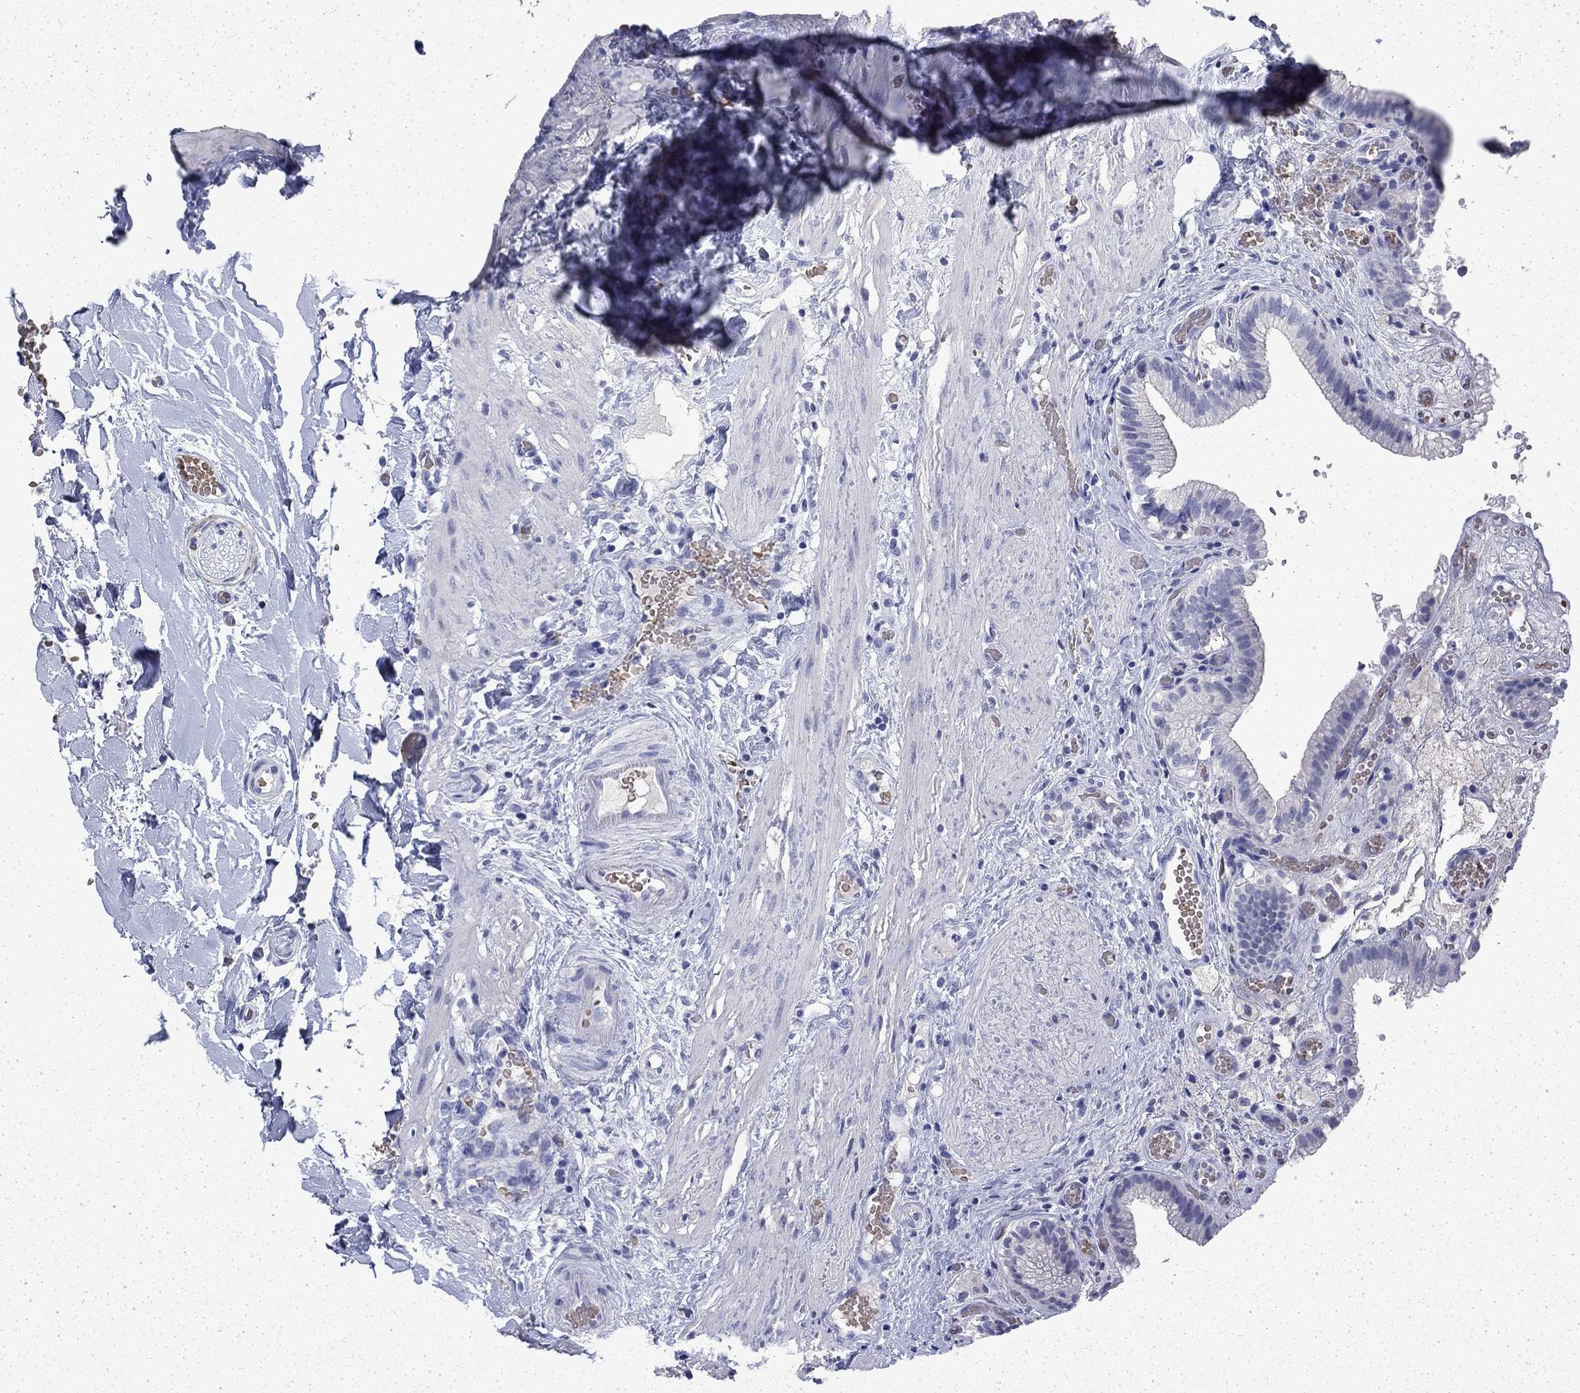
{"staining": {"intensity": "negative", "quantity": "none", "location": "none"}, "tissue": "gallbladder", "cell_type": "Glandular cells", "image_type": "normal", "snomed": [{"axis": "morphology", "description": "Normal tissue, NOS"}, {"axis": "topography", "description": "Gallbladder"}], "caption": "An image of gallbladder stained for a protein reveals no brown staining in glandular cells. Nuclei are stained in blue.", "gene": "ENPP6", "patient": {"sex": "female", "age": 24}}